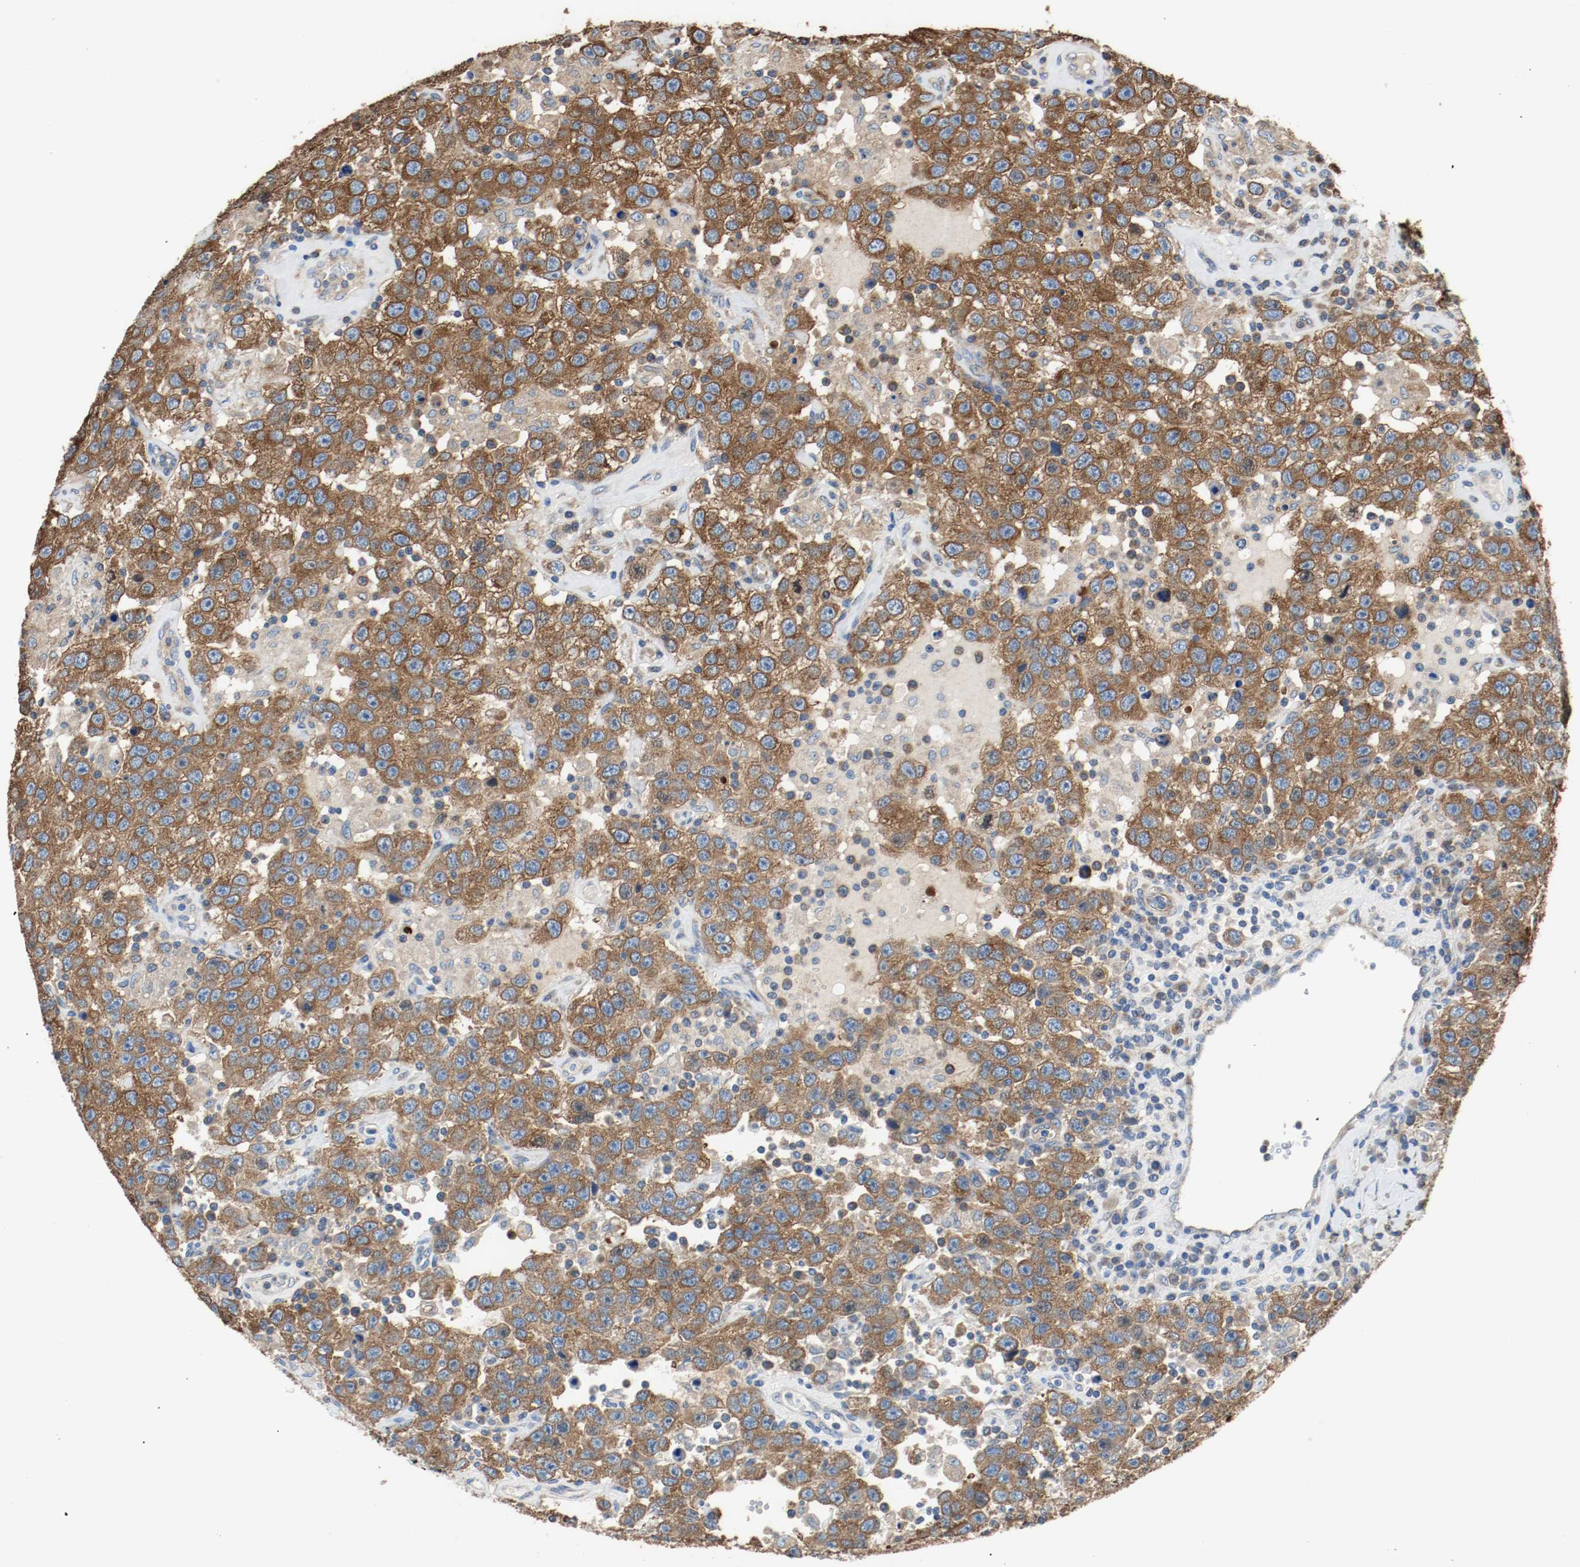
{"staining": {"intensity": "moderate", "quantity": ">75%", "location": "cytoplasmic/membranous"}, "tissue": "testis cancer", "cell_type": "Tumor cells", "image_type": "cancer", "snomed": [{"axis": "morphology", "description": "Seminoma, NOS"}, {"axis": "topography", "description": "Testis"}], "caption": "Protein expression analysis of testis cancer (seminoma) shows moderate cytoplasmic/membranous positivity in approximately >75% of tumor cells.", "gene": "TUBA3D", "patient": {"sex": "male", "age": 41}}